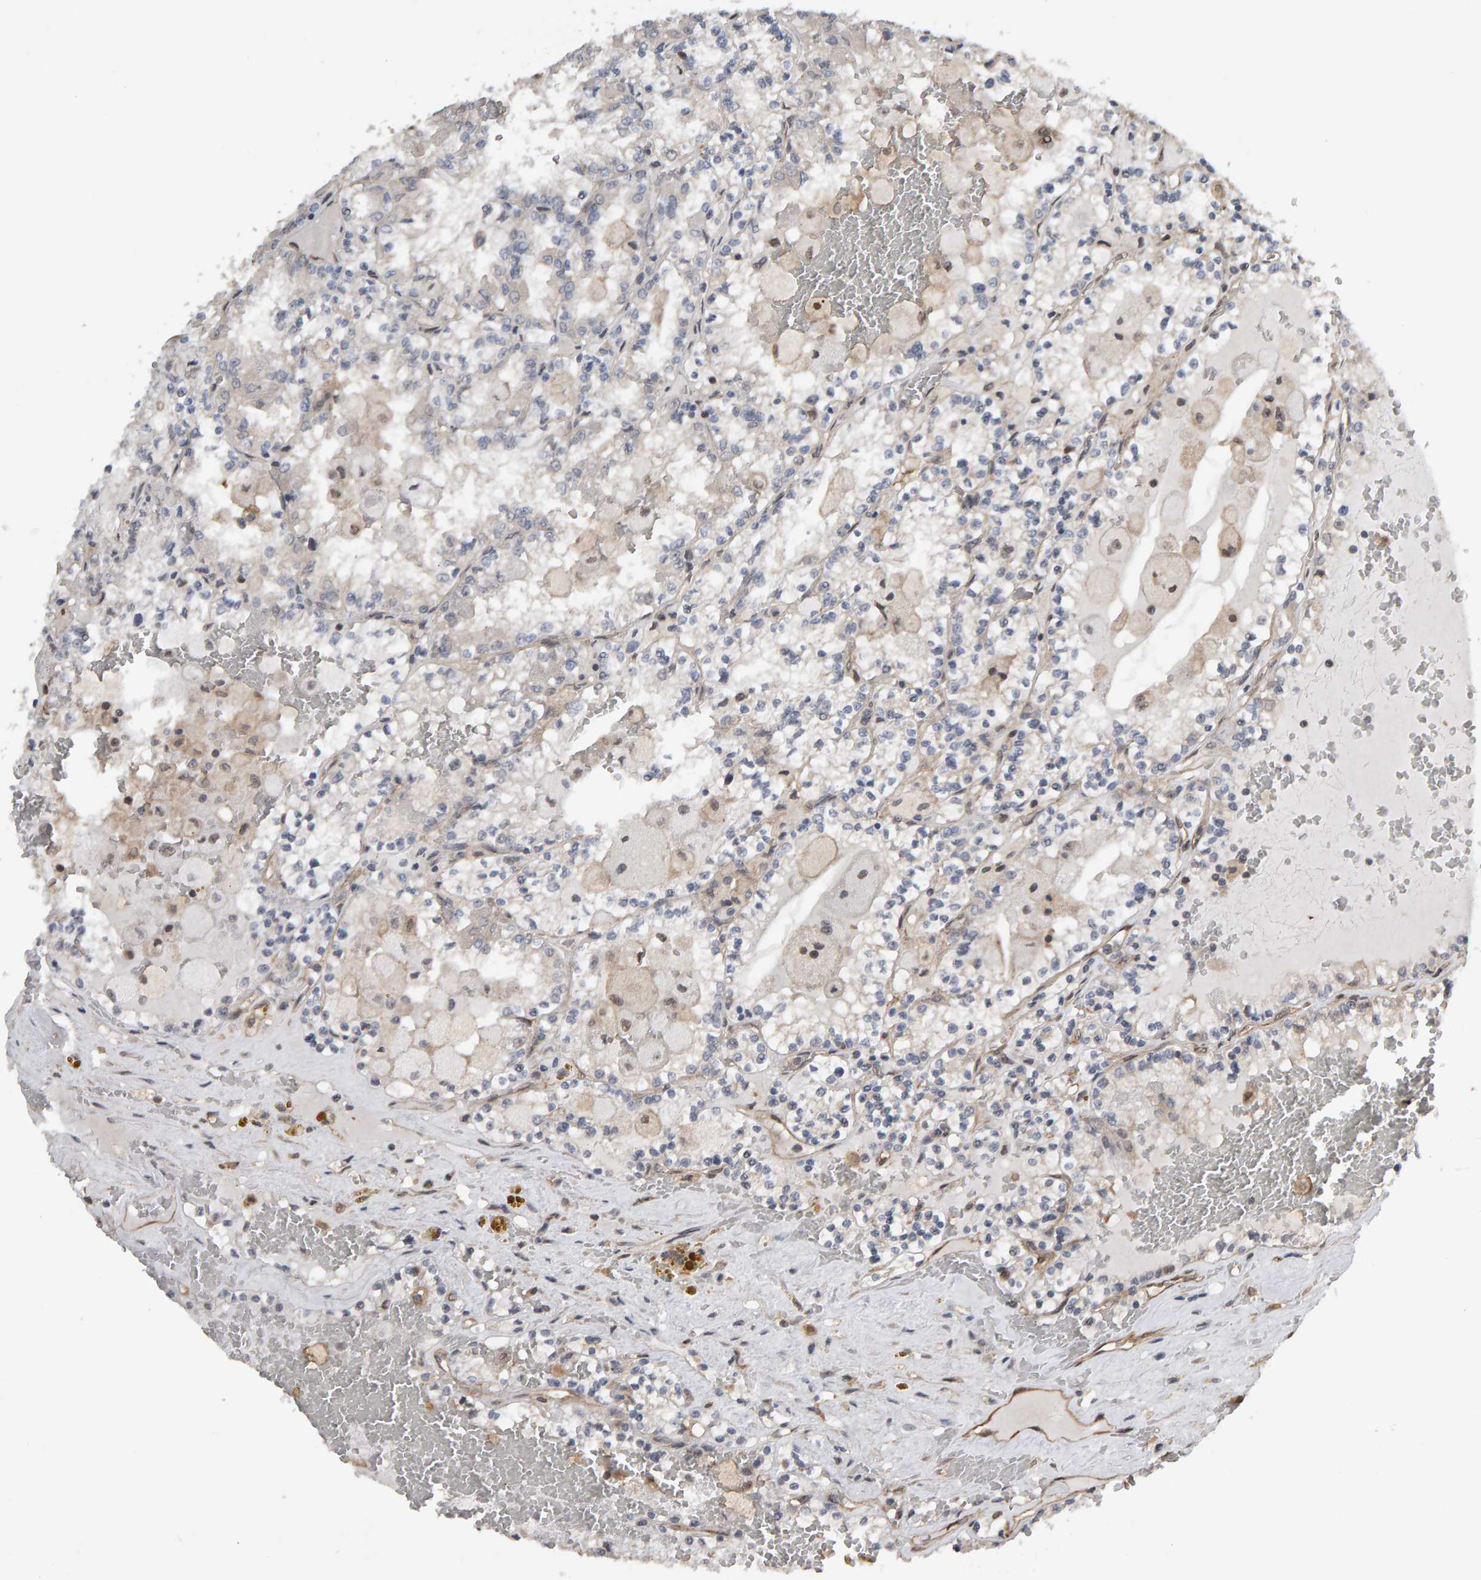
{"staining": {"intensity": "negative", "quantity": "none", "location": "none"}, "tissue": "renal cancer", "cell_type": "Tumor cells", "image_type": "cancer", "snomed": [{"axis": "morphology", "description": "Adenocarcinoma, NOS"}, {"axis": "topography", "description": "Kidney"}], "caption": "Immunohistochemistry (IHC) image of human renal cancer (adenocarcinoma) stained for a protein (brown), which displays no staining in tumor cells.", "gene": "COASY", "patient": {"sex": "female", "age": 56}}